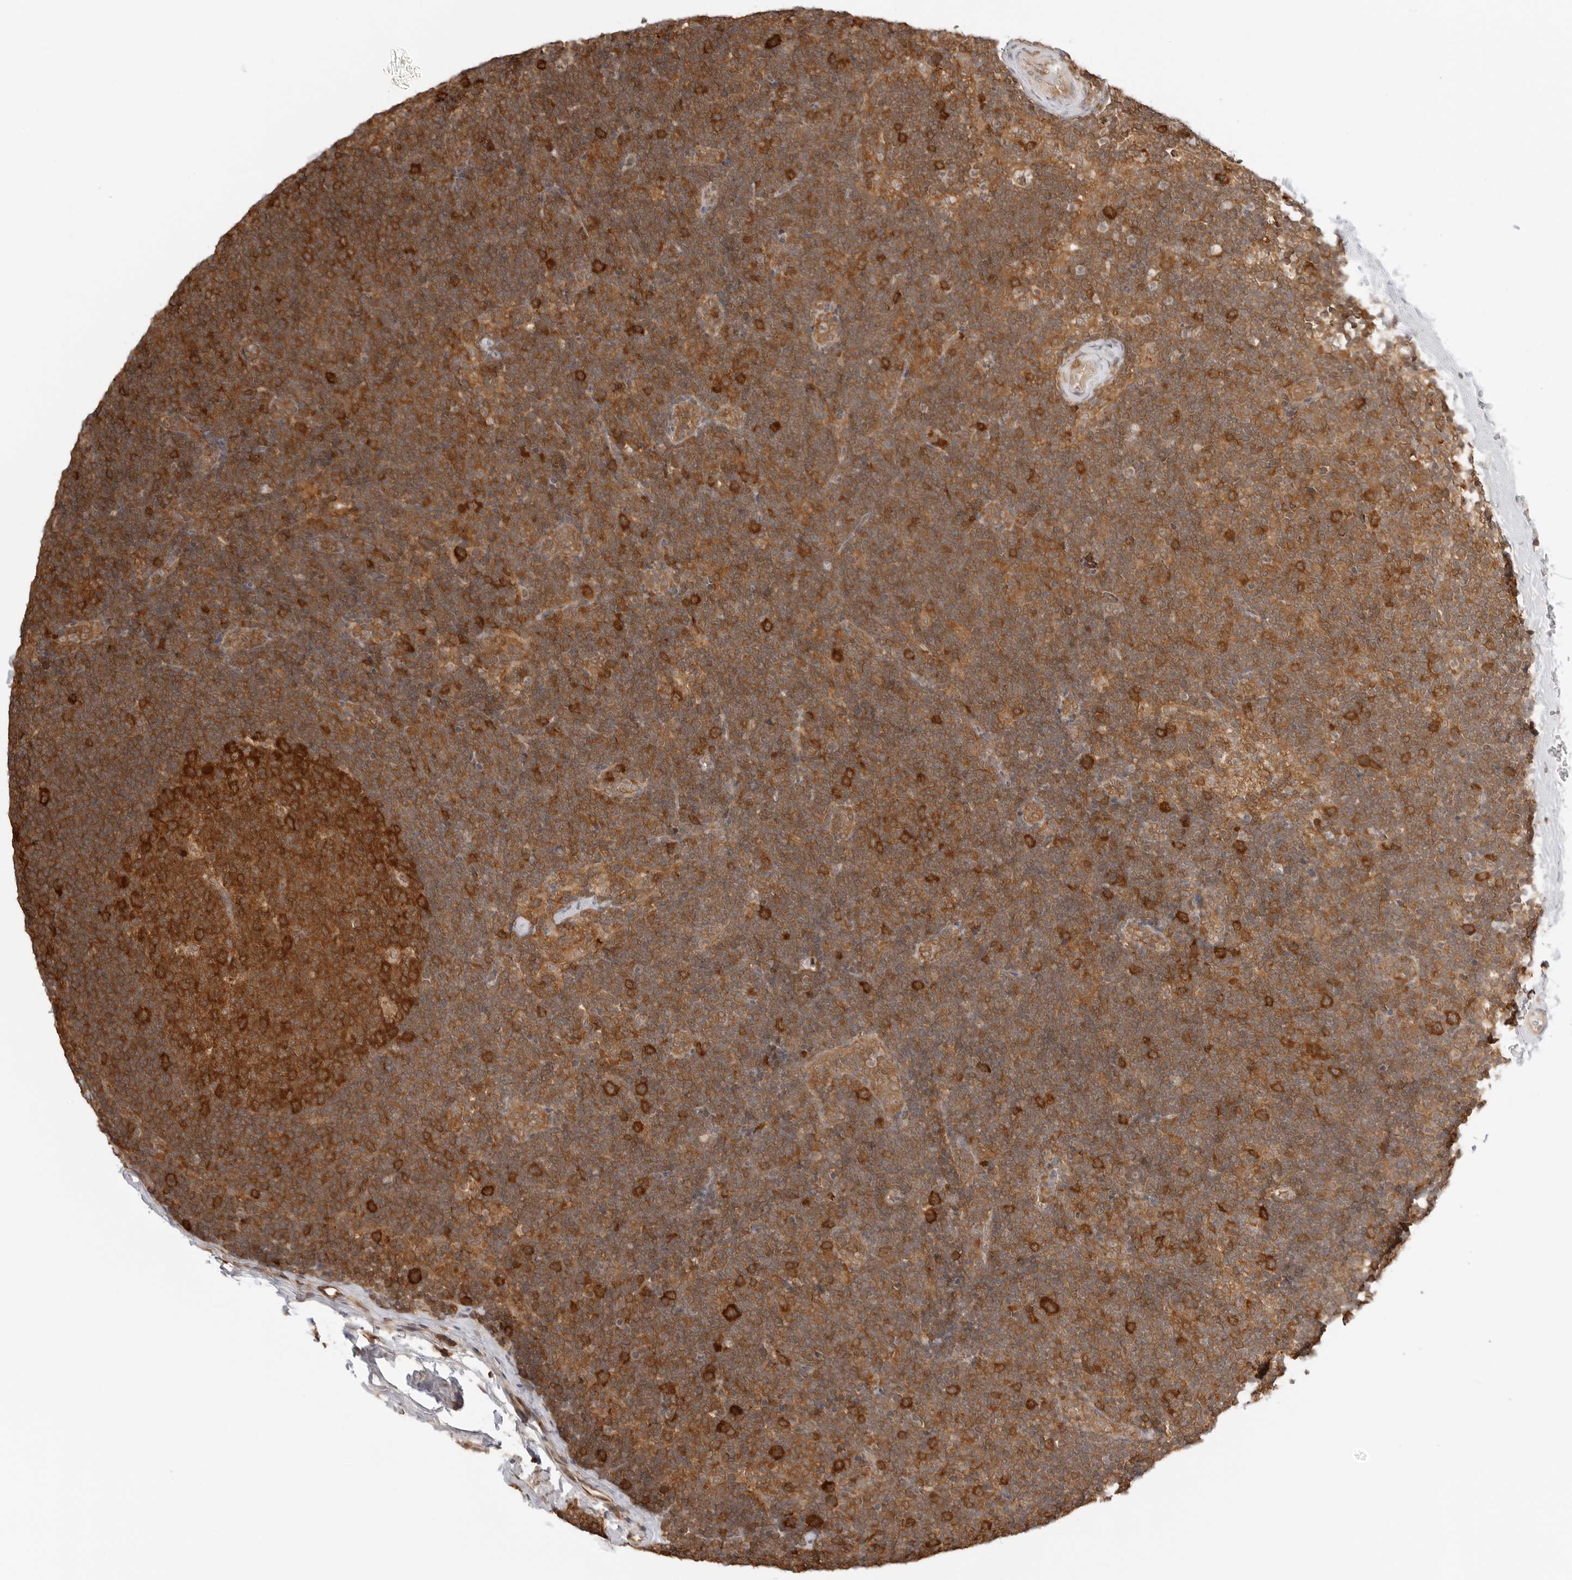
{"staining": {"intensity": "strong", "quantity": ">75%", "location": "cytoplasmic/membranous"}, "tissue": "lymph node", "cell_type": "Germinal center cells", "image_type": "normal", "snomed": [{"axis": "morphology", "description": "Normal tissue, NOS"}, {"axis": "topography", "description": "Lymph node"}], "caption": "Protein analysis of normal lymph node reveals strong cytoplasmic/membranous staining in approximately >75% of germinal center cells. The staining was performed using DAB, with brown indicating positive protein expression. Nuclei are stained blue with hematoxylin.", "gene": "NUDC", "patient": {"sex": "female", "age": 22}}